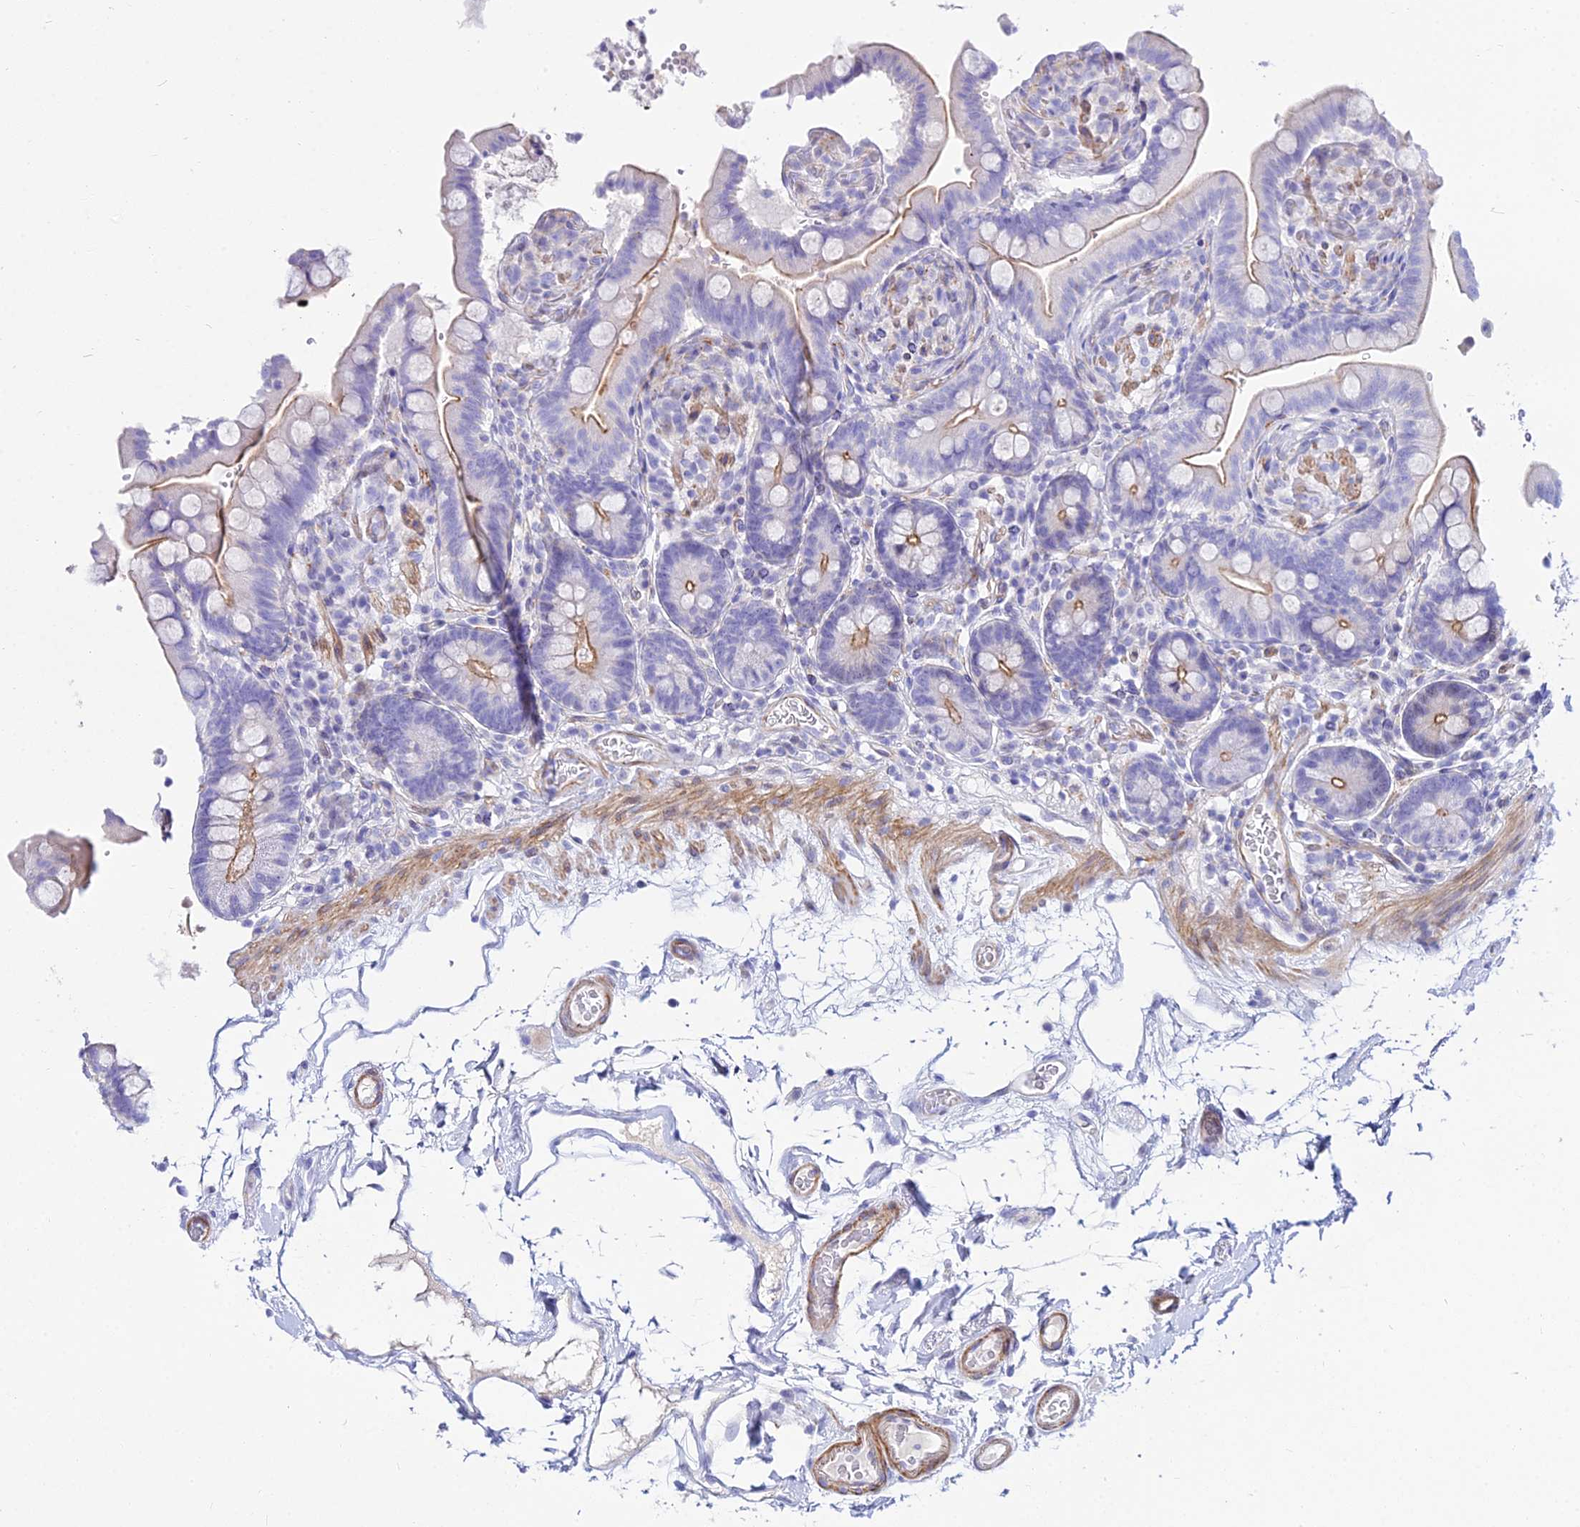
{"staining": {"intensity": "negative", "quantity": "none", "location": "none"}, "tissue": "colon", "cell_type": "Endothelial cells", "image_type": "normal", "snomed": [{"axis": "morphology", "description": "Normal tissue, NOS"}, {"axis": "topography", "description": "Smooth muscle"}, {"axis": "topography", "description": "Colon"}], "caption": "Protein analysis of normal colon displays no significant staining in endothelial cells.", "gene": "DLX1", "patient": {"sex": "male", "age": 73}}